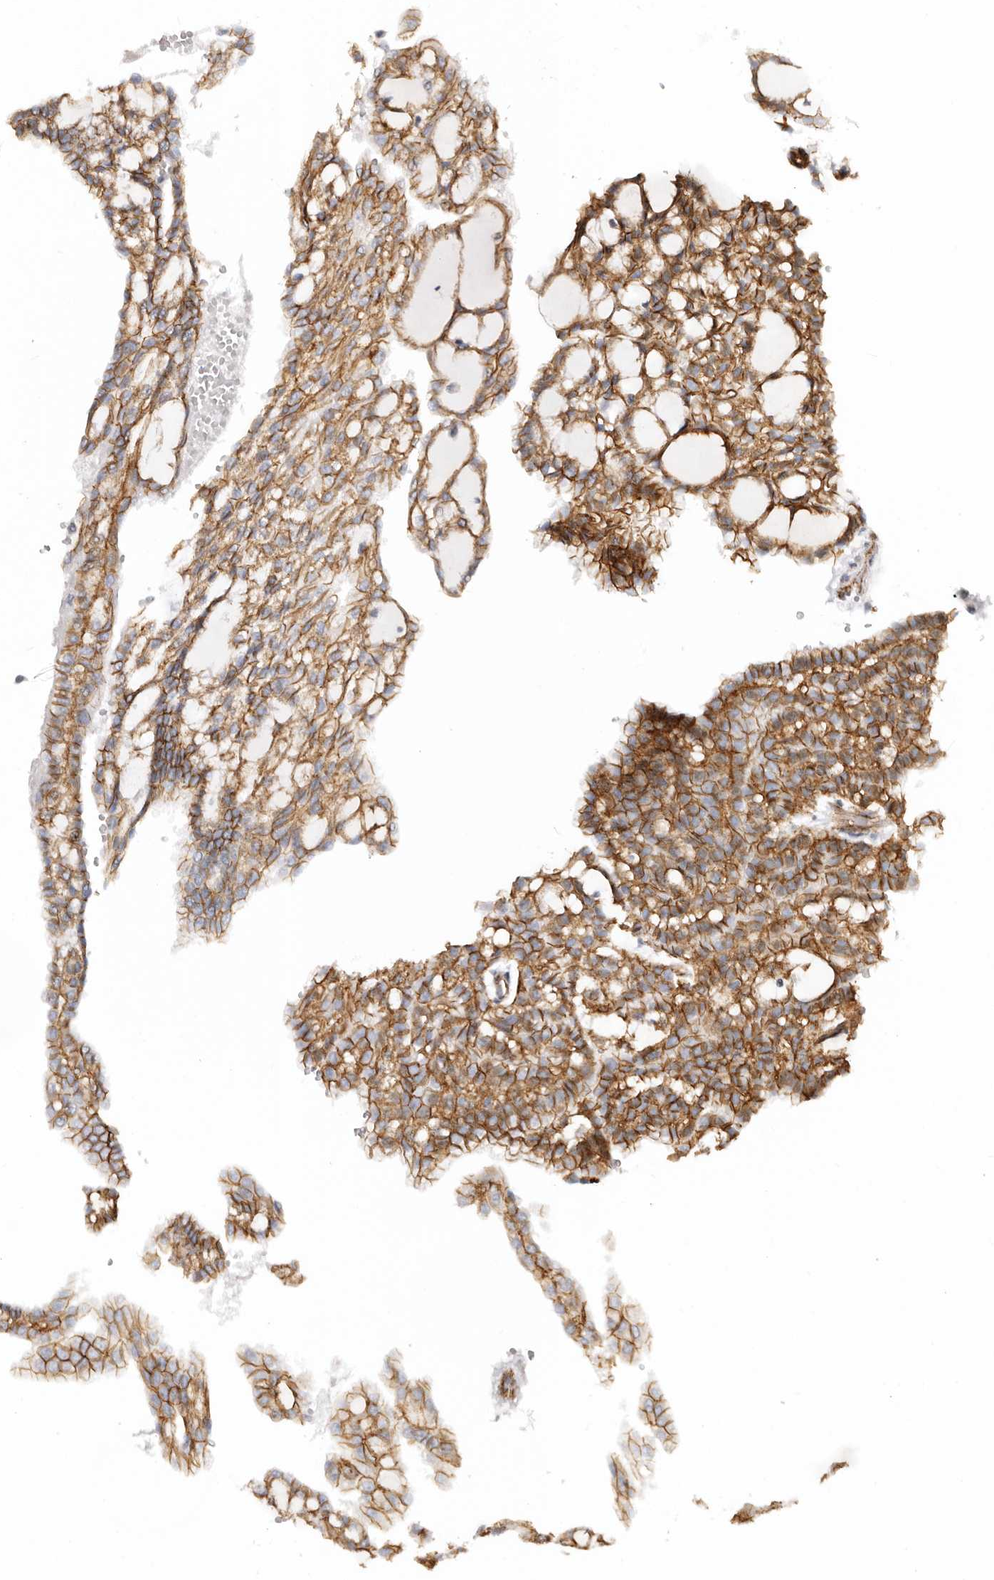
{"staining": {"intensity": "moderate", "quantity": ">75%", "location": "cytoplasmic/membranous"}, "tissue": "renal cancer", "cell_type": "Tumor cells", "image_type": "cancer", "snomed": [{"axis": "morphology", "description": "Adenocarcinoma, NOS"}, {"axis": "topography", "description": "Kidney"}], "caption": "Protein expression analysis of renal adenocarcinoma reveals moderate cytoplasmic/membranous expression in about >75% of tumor cells.", "gene": "CTNNB1", "patient": {"sex": "male", "age": 63}}